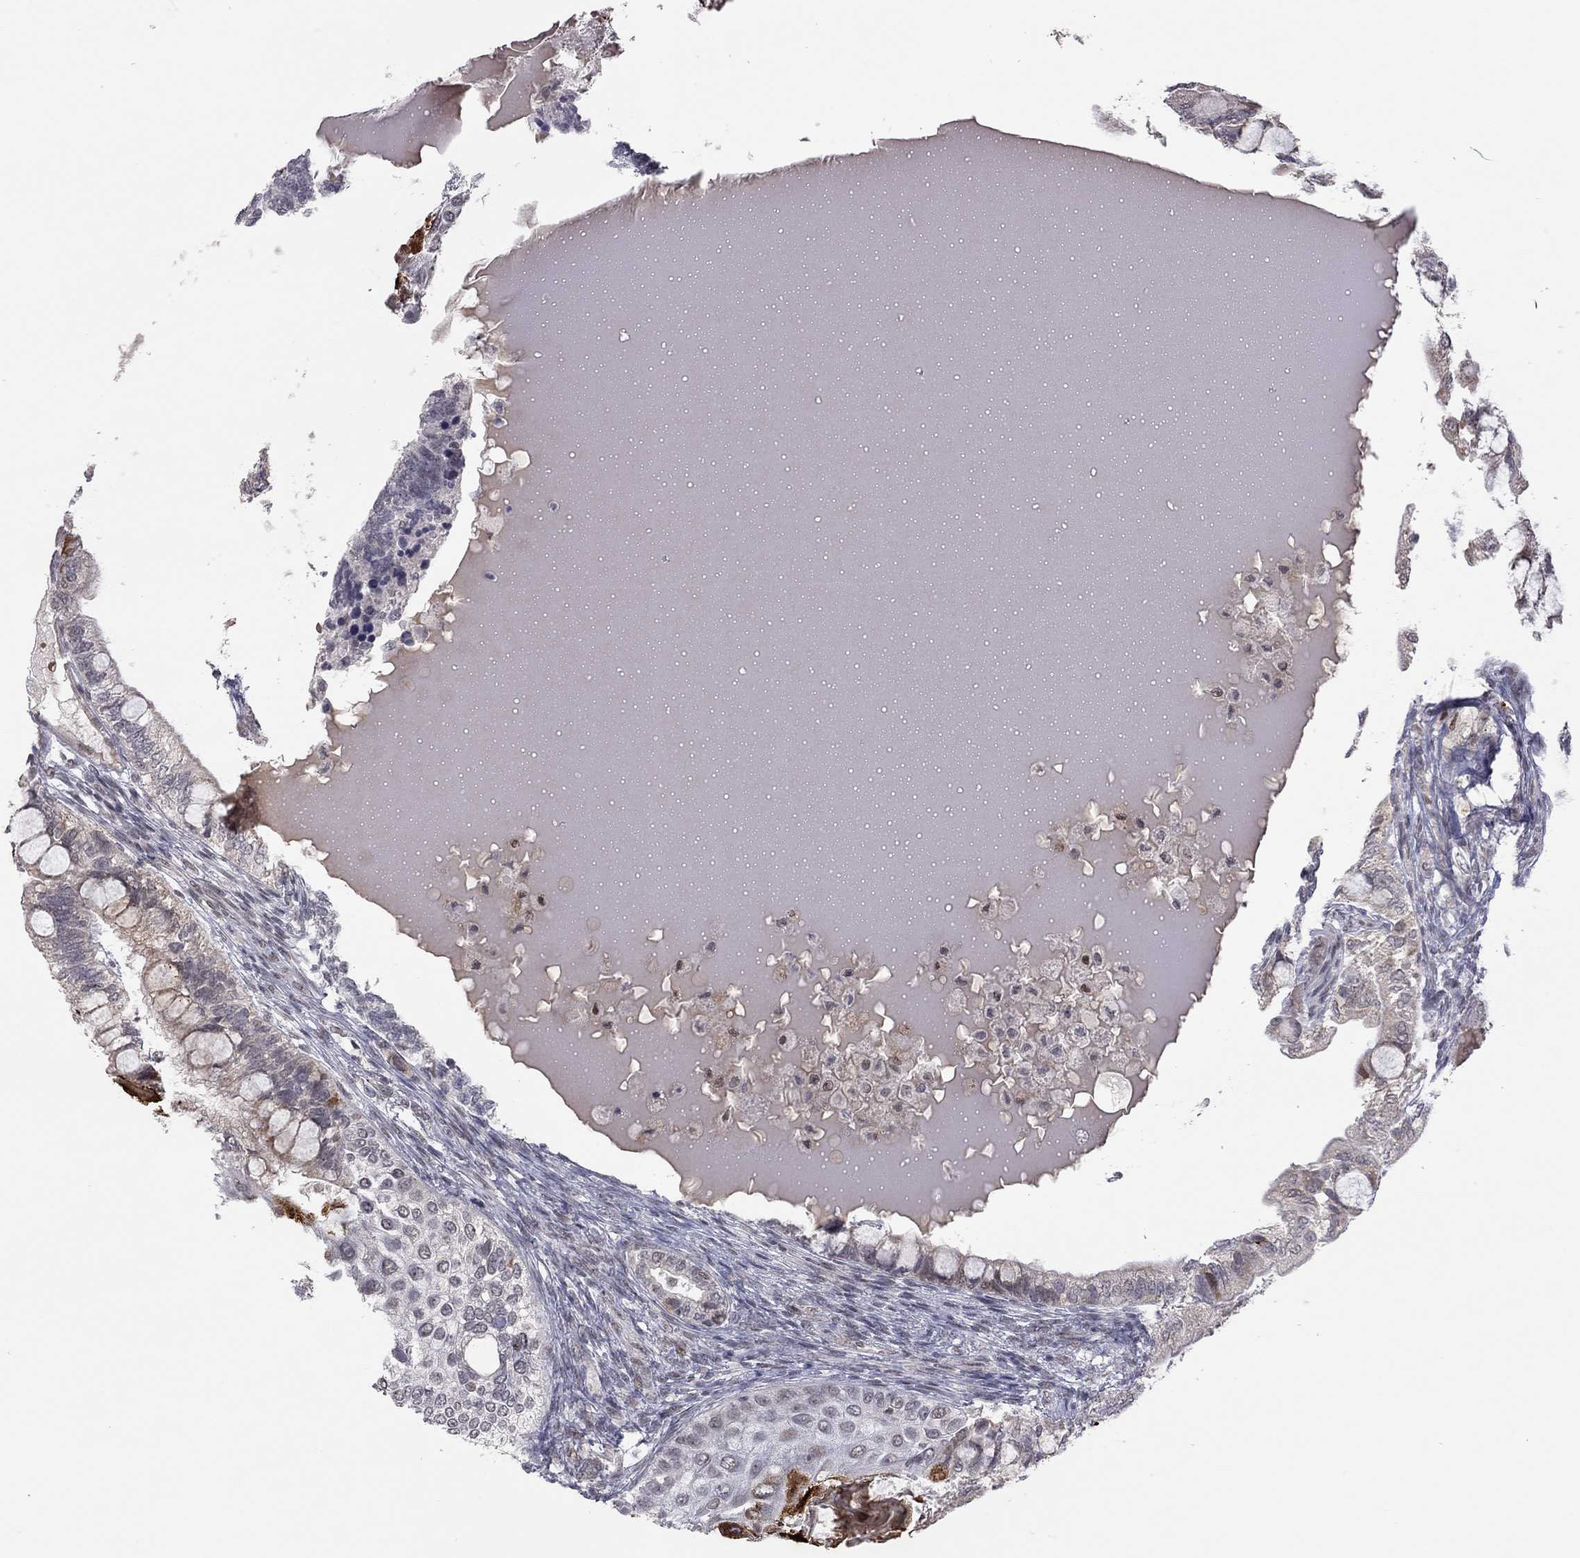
{"staining": {"intensity": "negative", "quantity": "none", "location": "none"}, "tissue": "testis cancer", "cell_type": "Tumor cells", "image_type": "cancer", "snomed": [{"axis": "morphology", "description": "Seminoma, NOS"}, {"axis": "morphology", "description": "Carcinoma, Embryonal, NOS"}, {"axis": "topography", "description": "Testis"}], "caption": "An immunohistochemistry (IHC) photomicrograph of embryonal carcinoma (testis) is shown. There is no staining in tumor cells of embryonal carcinoma (testis).", "gene": "MC3R", "patient": {"sex": "male", "age": 41}}